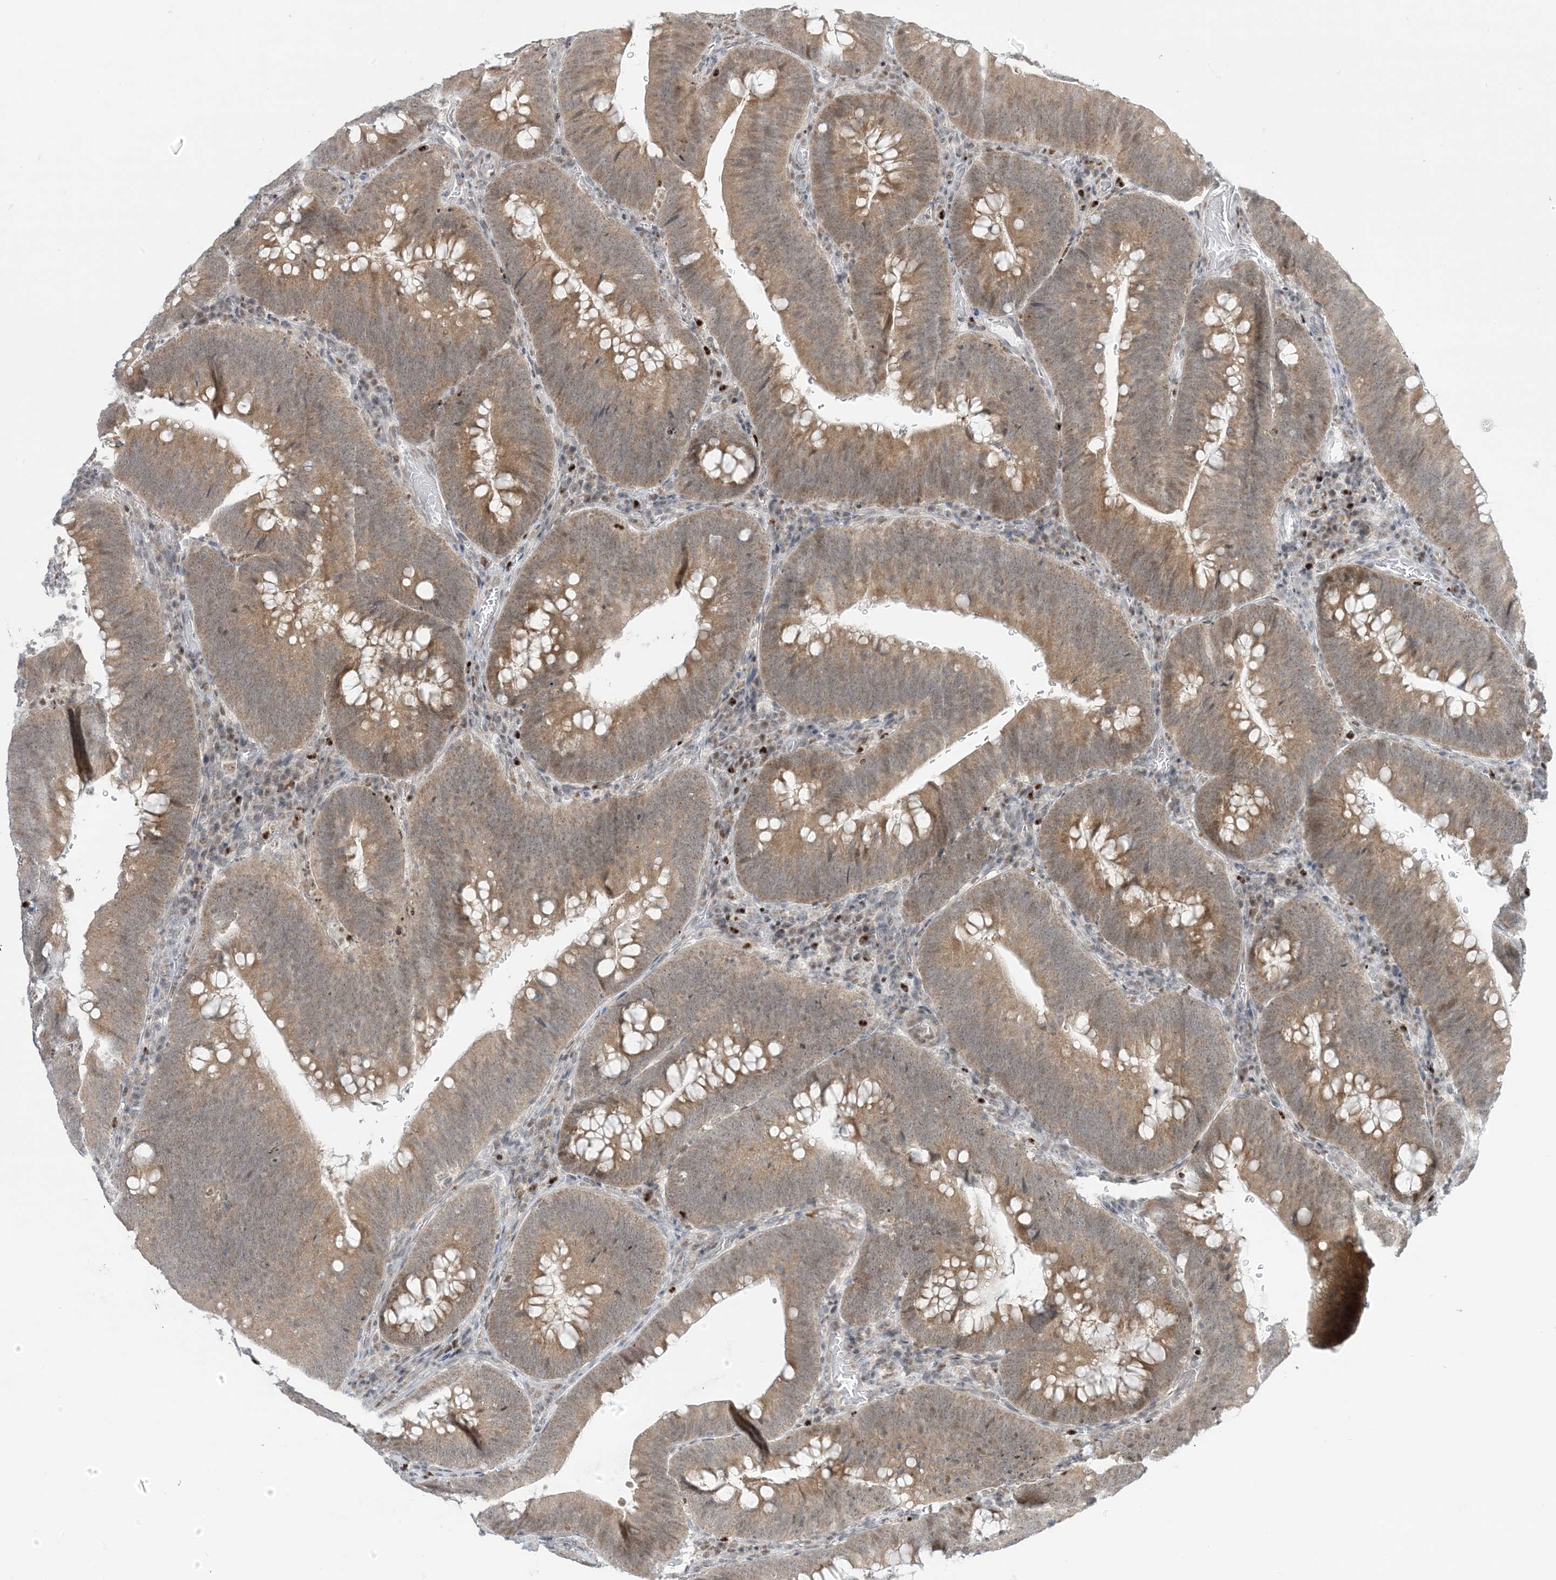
{"staining": {"intensity": "moderate", "quantity": "25%-75%", "location": "cytoplasmic/membranous"}, "tissue": "colorectal cancer", "cell_type": "Tumor cells", "image_type": "cancer", "snomed": [{"axis": "morphology", "description": "Normal tissue, NOS"}, {"axis": "topography", "description": "Colon"}], "caption": "Protein expression analysis of human colorectal cancer reveals moderate cytoplasmic/membranous positivity in about 25%-75% of tumor cells. (Stains: DAB in brown, nuclei in blue, Microscopy: brightfield microscopy at high magnification).", "gene": "TFPT", "patient": {"sex": "female", "age": 82}}